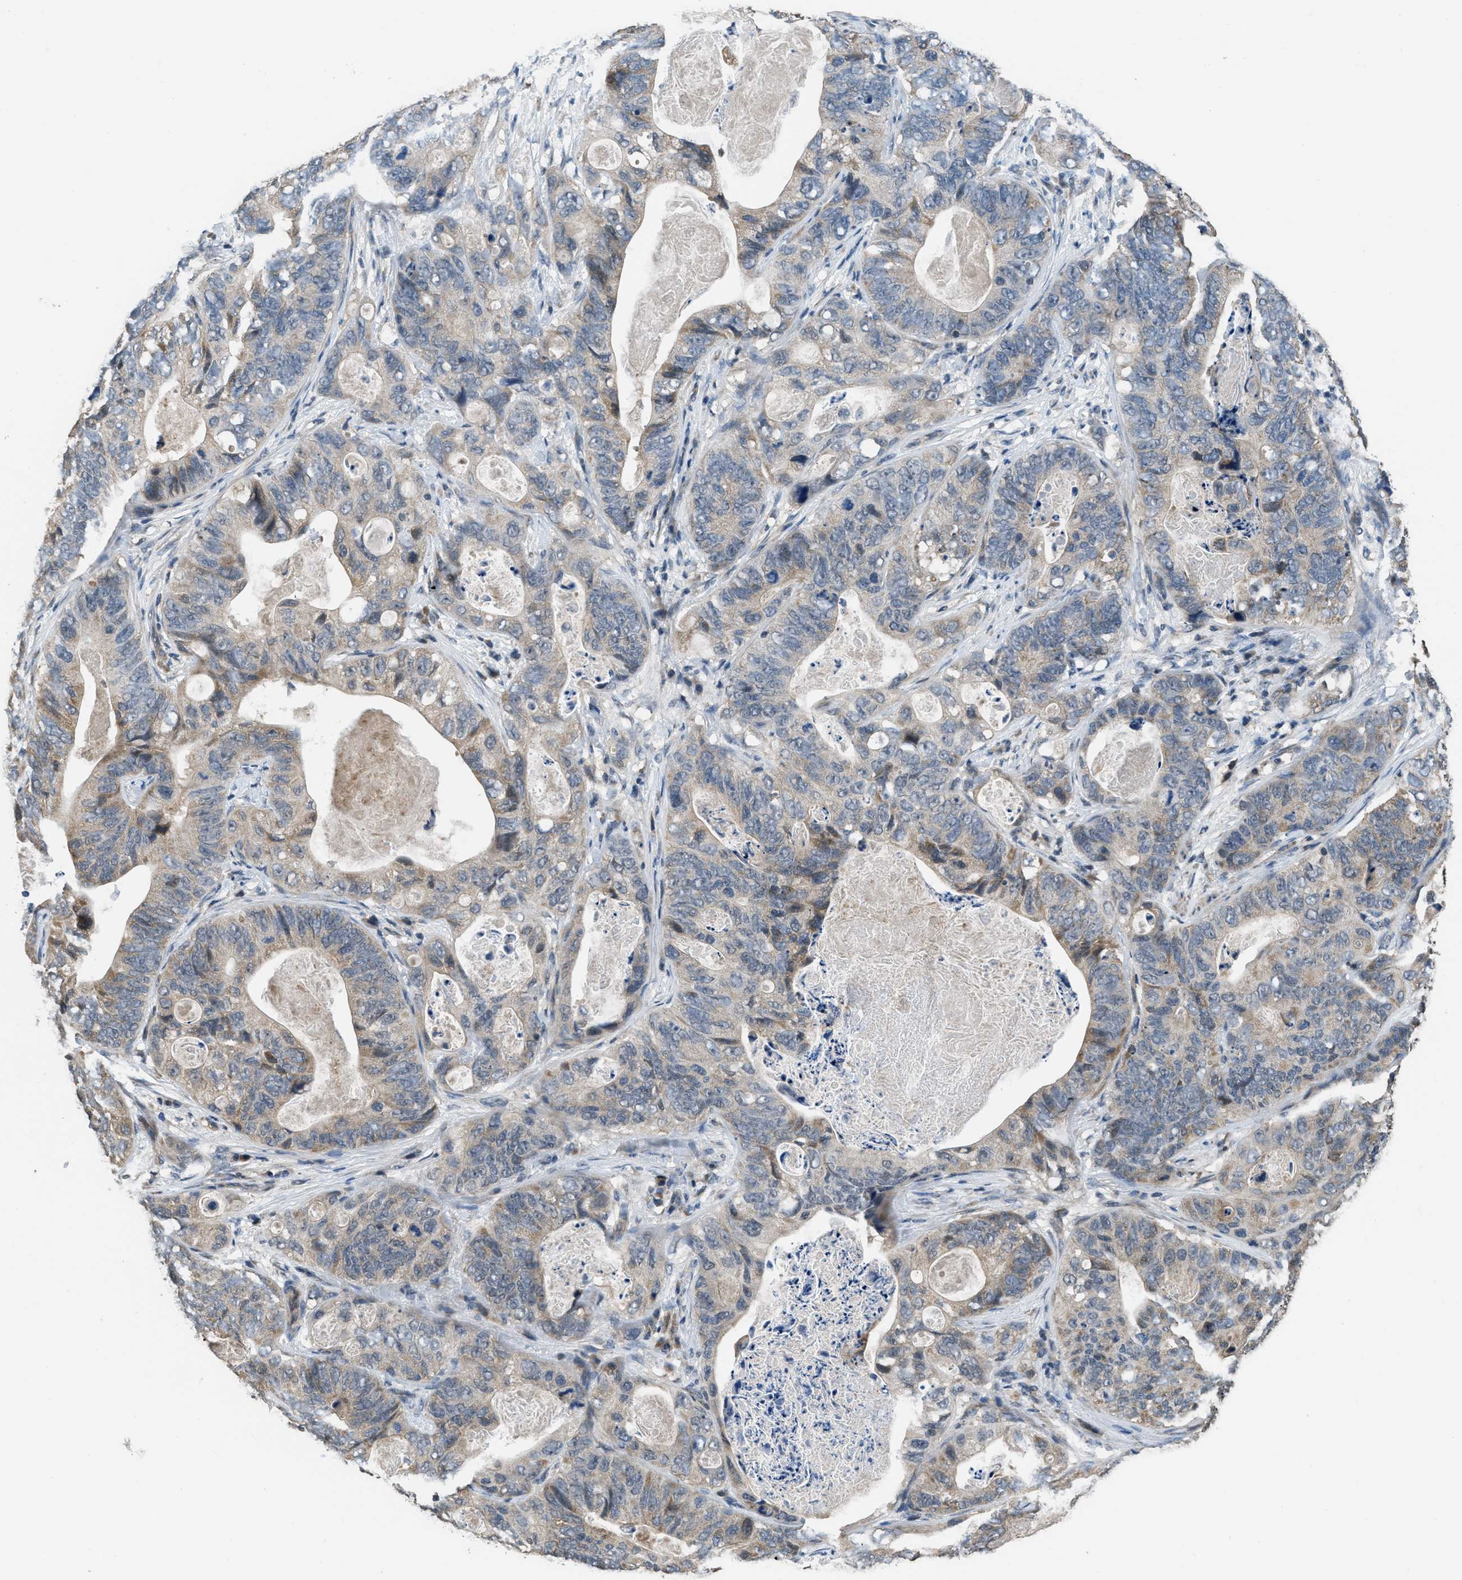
{"staining": {"intensity": "weak", "quantity": ">75%", "location": "cytoplasmic/membranous"}, "tissue": "stomach cancer", "cell_type": "Tumor cells", "image_type": "cancer", "snomed": [{"axis": "morphology", "description": "Adenocarcinoma, NOS"}, {"axis": "topography", "description": "Stomach"}], "caption": "A histopathology image of human stomach cancer stained for a protein shows weak cytoplasmic/membranous brown staining in tumor cells.", "gene": "NAT1", "patient": {"sex": "female", "age": 89}}